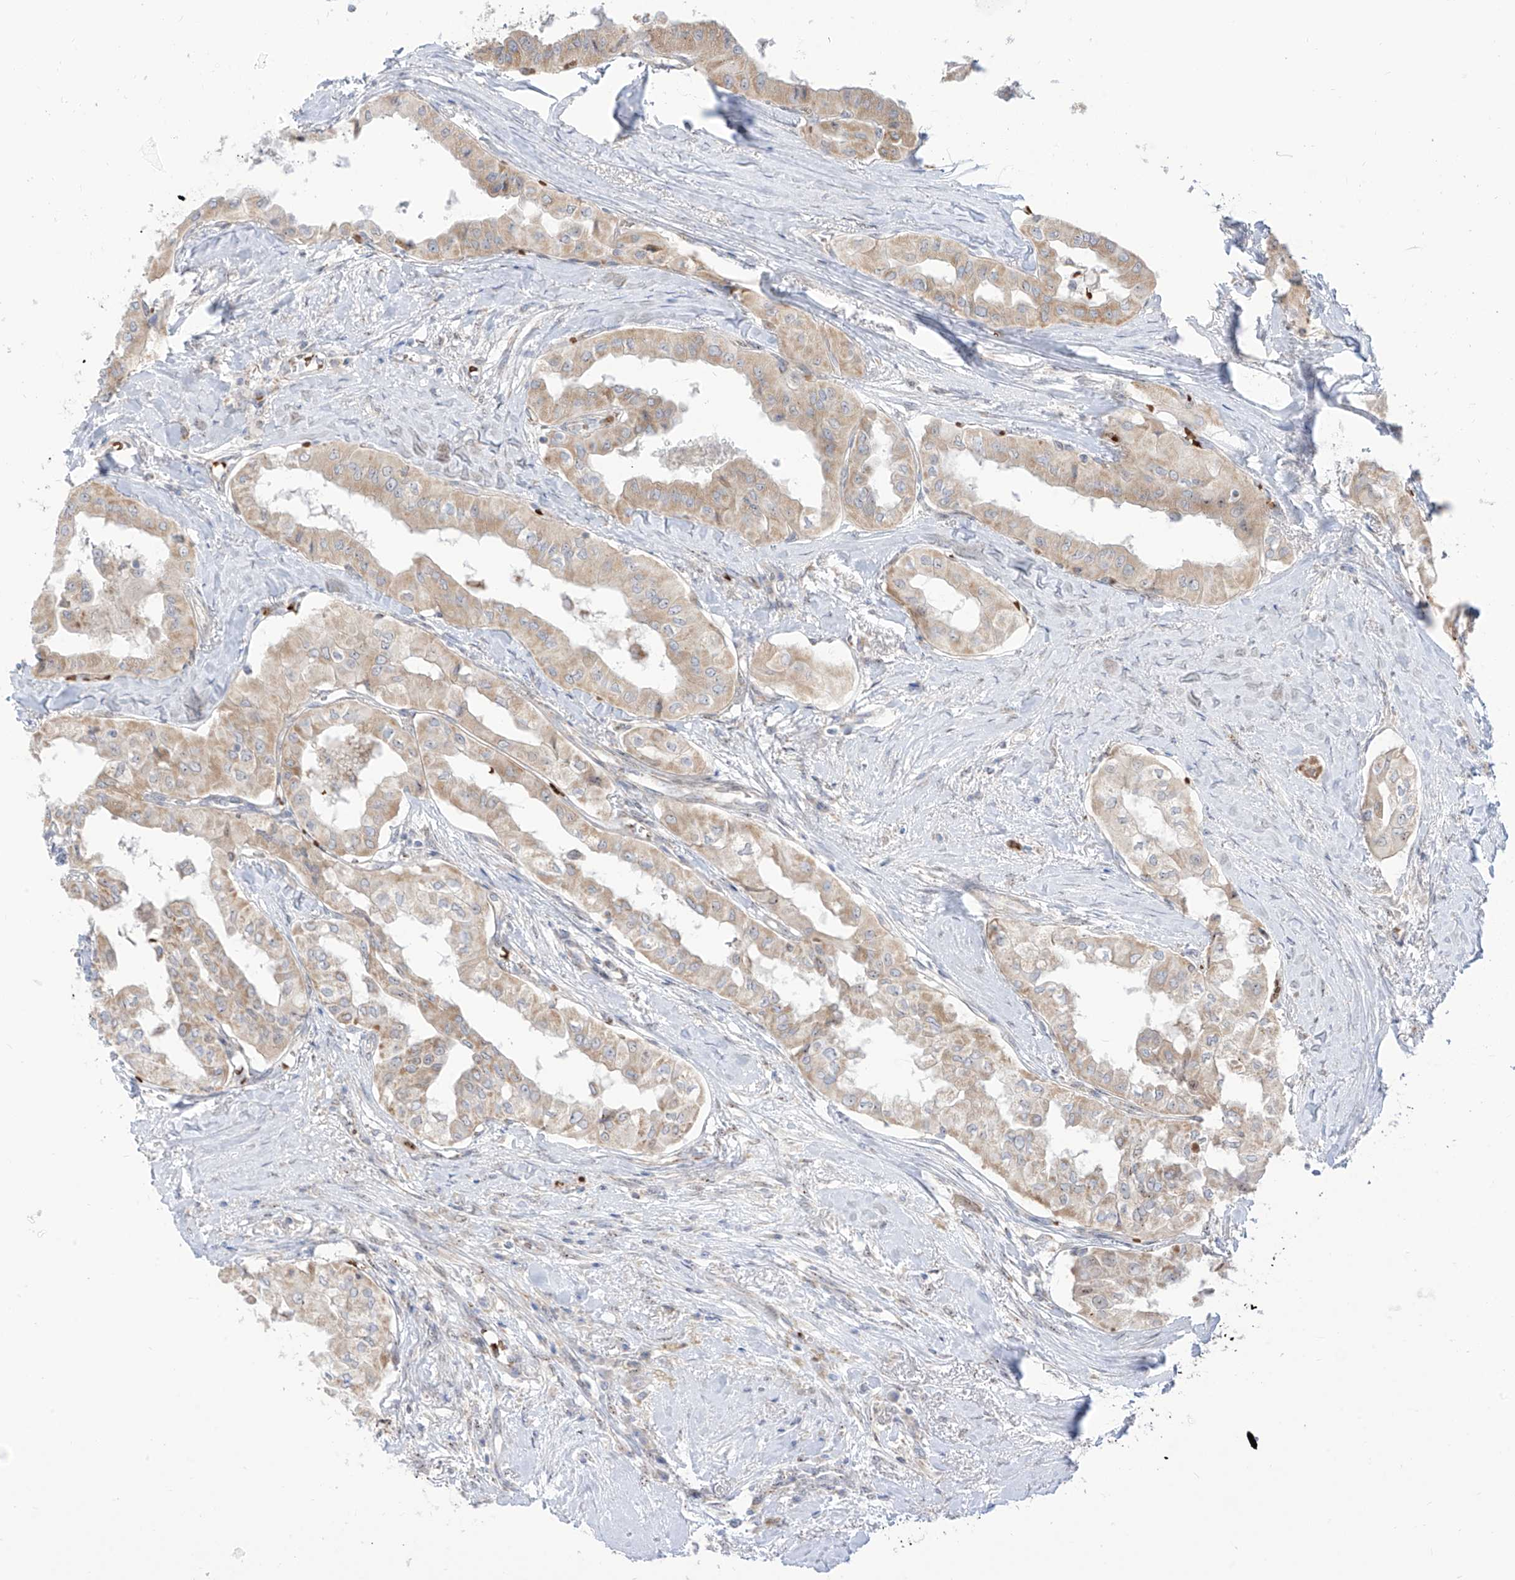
{"staining": {"intensity": "weak", "quantity": ">75%", "location": "cytoplasmic/membranous,nuclear"}, "tissue": "thyroid cancer", "cell_type": "Tumor cells", "image_type": "cancer", "snomed": [{"axis": "morphology", "description": "Papillary adenocarcinoma, NOS"}, {"axis": "topography", "description": "Thyroid gland"}], "caption": "Immunohistochemistry (IHC) micrograph of human thyroid cancer (papillary adenocarcinoma) stained for a protein (brown), which exhibits low levels of weak cytoplasmic/membranous and nuclear staining in about >75% of tumor cells.", "gene": "ARHGEF40", "patient": {"sex": "female", "age": 59}}